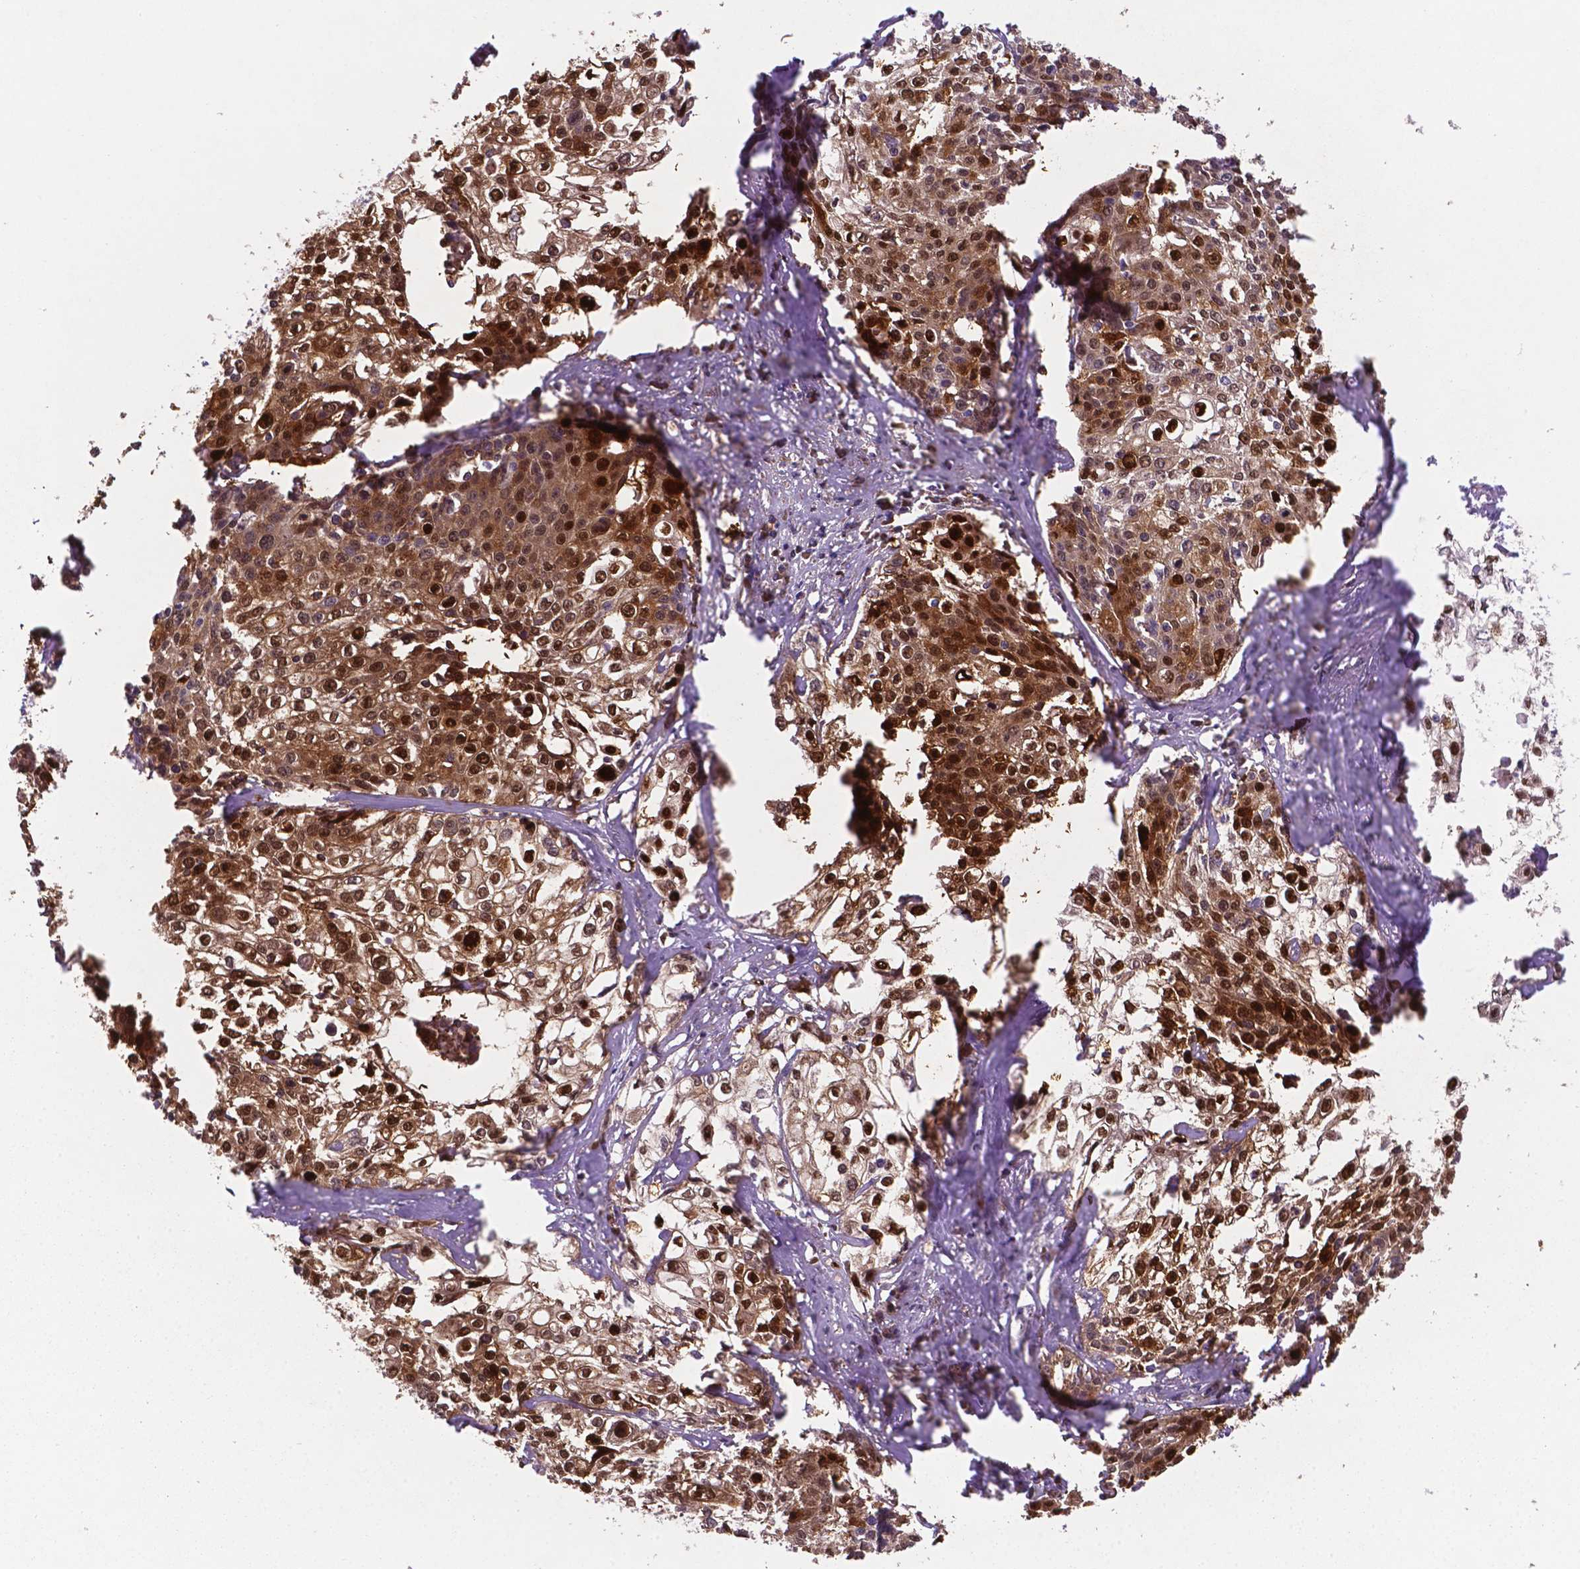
{"staining": {"intensity": "strong", "quantity": ">75%", "location": "cytoplasmic/membranous,nuclear"}, "tissue": "cervical cancer", "cell_type": "Tumor cells", "image_type": "cancer", "snomed": [{"axis": "morphology", "description": "Squamous cell carcinoma, NOS"}, {"axis": "topography", "description": "Cervix"}], "caption": "DAB immunohistochemical staining of human cervical cancer demonstrates strong cytoplasmic/membranous and nuclear protein positivity in approximately >75% of tumor cells.", "gene": "TM4SF20", "patient": {"sex": "female", "age": 39}}